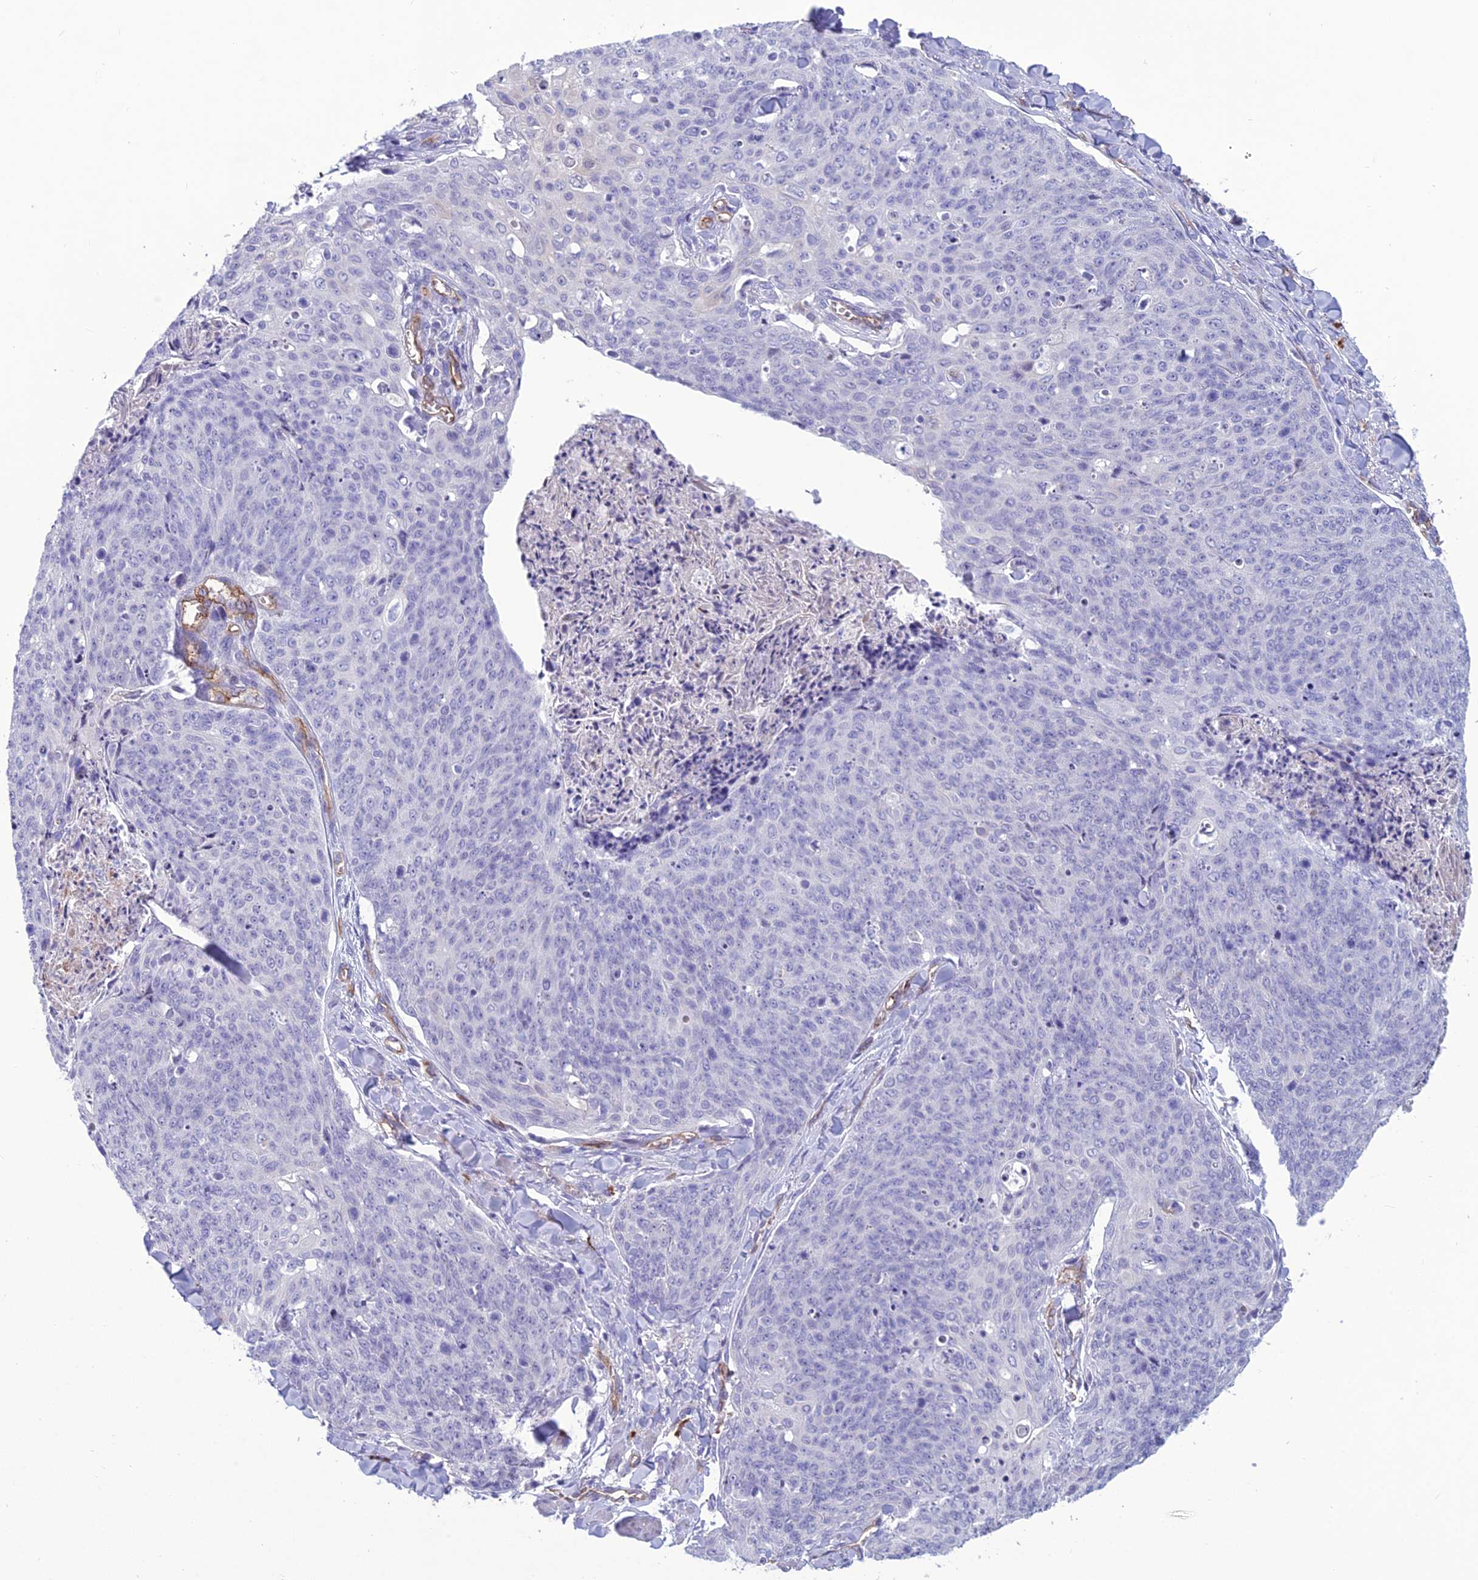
{"staining": {"intensity": "negative", "quantity": "none", "location": "none"}, "tissue": "skin cancer", "cell_type": "Tumor cells", "image_type": "cancer", "snomed": [{"axis": "morphology", "description": "Squamous cell carcinoma, NOS"}, {"axis": "topography", "description": "Skin"}, {"axis": "topography", "description": "Vulva"}], "caption": "Tumor cells are negative for protein expression in human skin squamous cell carcinoma.", "gene": "BBS7", "patient": {"sex": "female", "age": 85}}